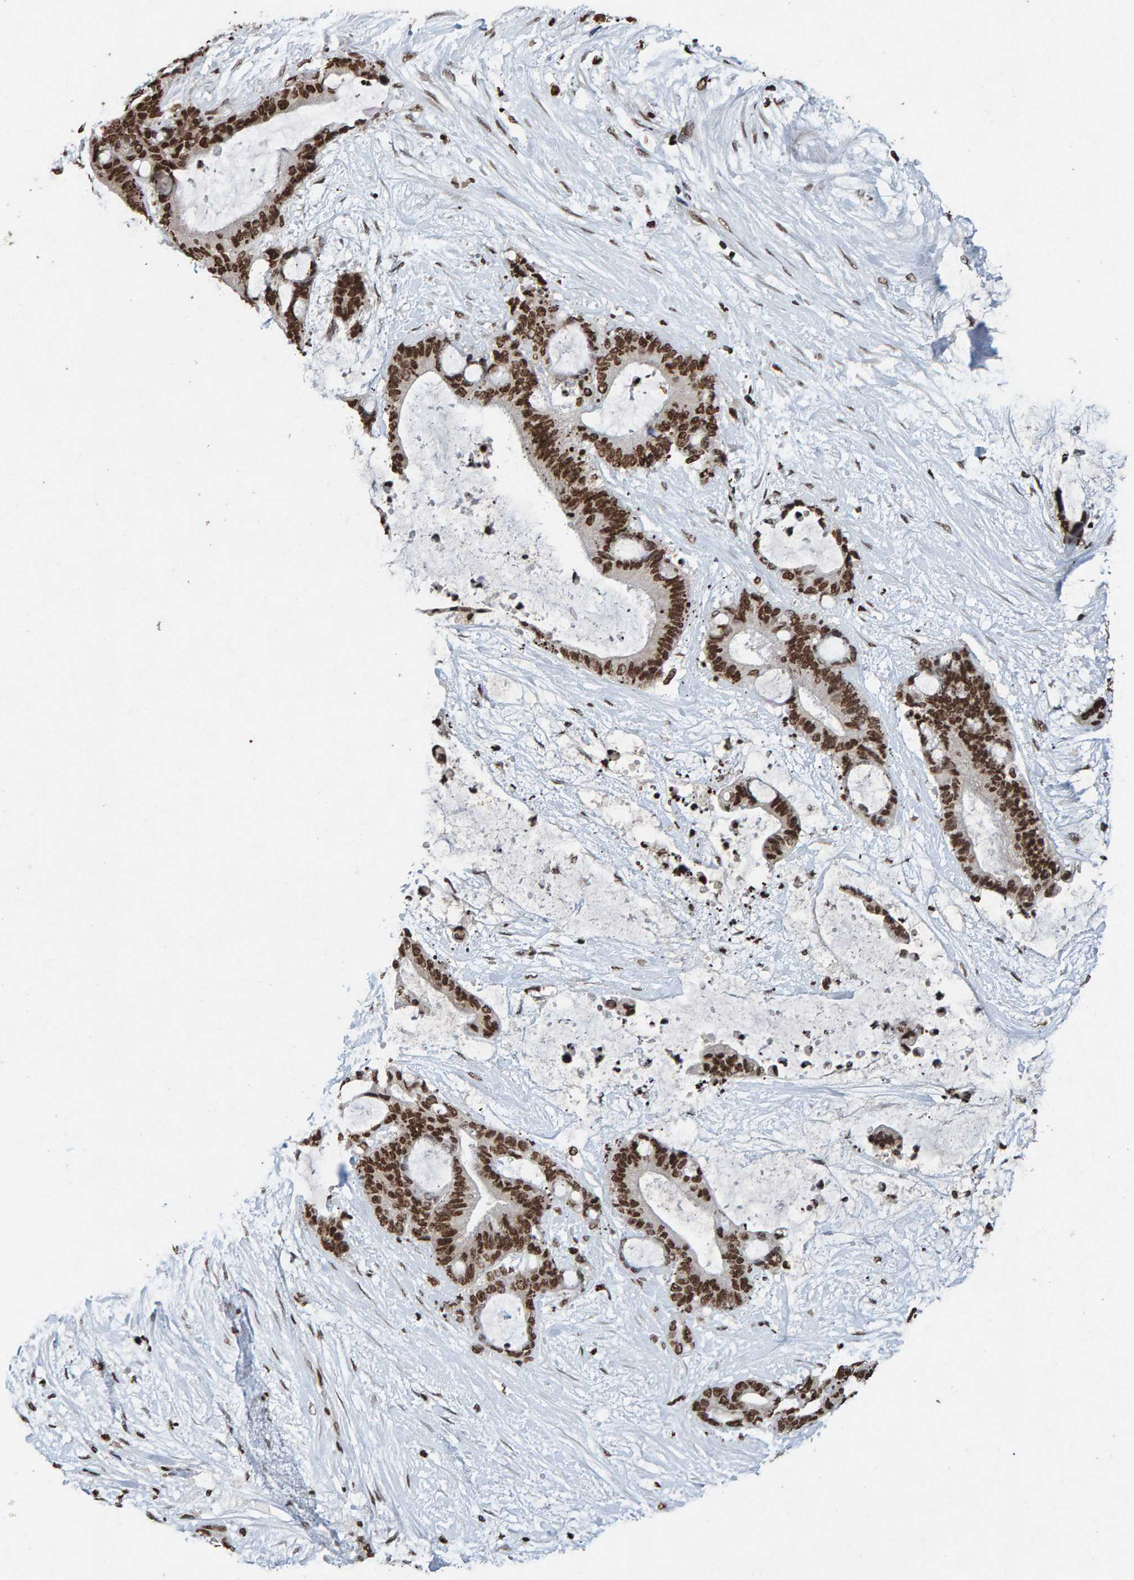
{"staining": {"intensity": "strong", "quantity": ">75%", "location": "nuclear"}, "tissue": "liver cancer", "cell_type": "Tumor cells", "image_type": "cancer", "snomed": [{"axis": "morphology", "description": "Cholangiocarcinoma"}, {"axis": "topography", "description": "Liver"}], "caption": "DAB immunohistochemical staining of human liver cholangiocarcinoma shows strong nuclear protein expression in approximately >75% of tumor cells.", "gene": "H2AZ1", "patient": {"sex": "female", "age": 73}}